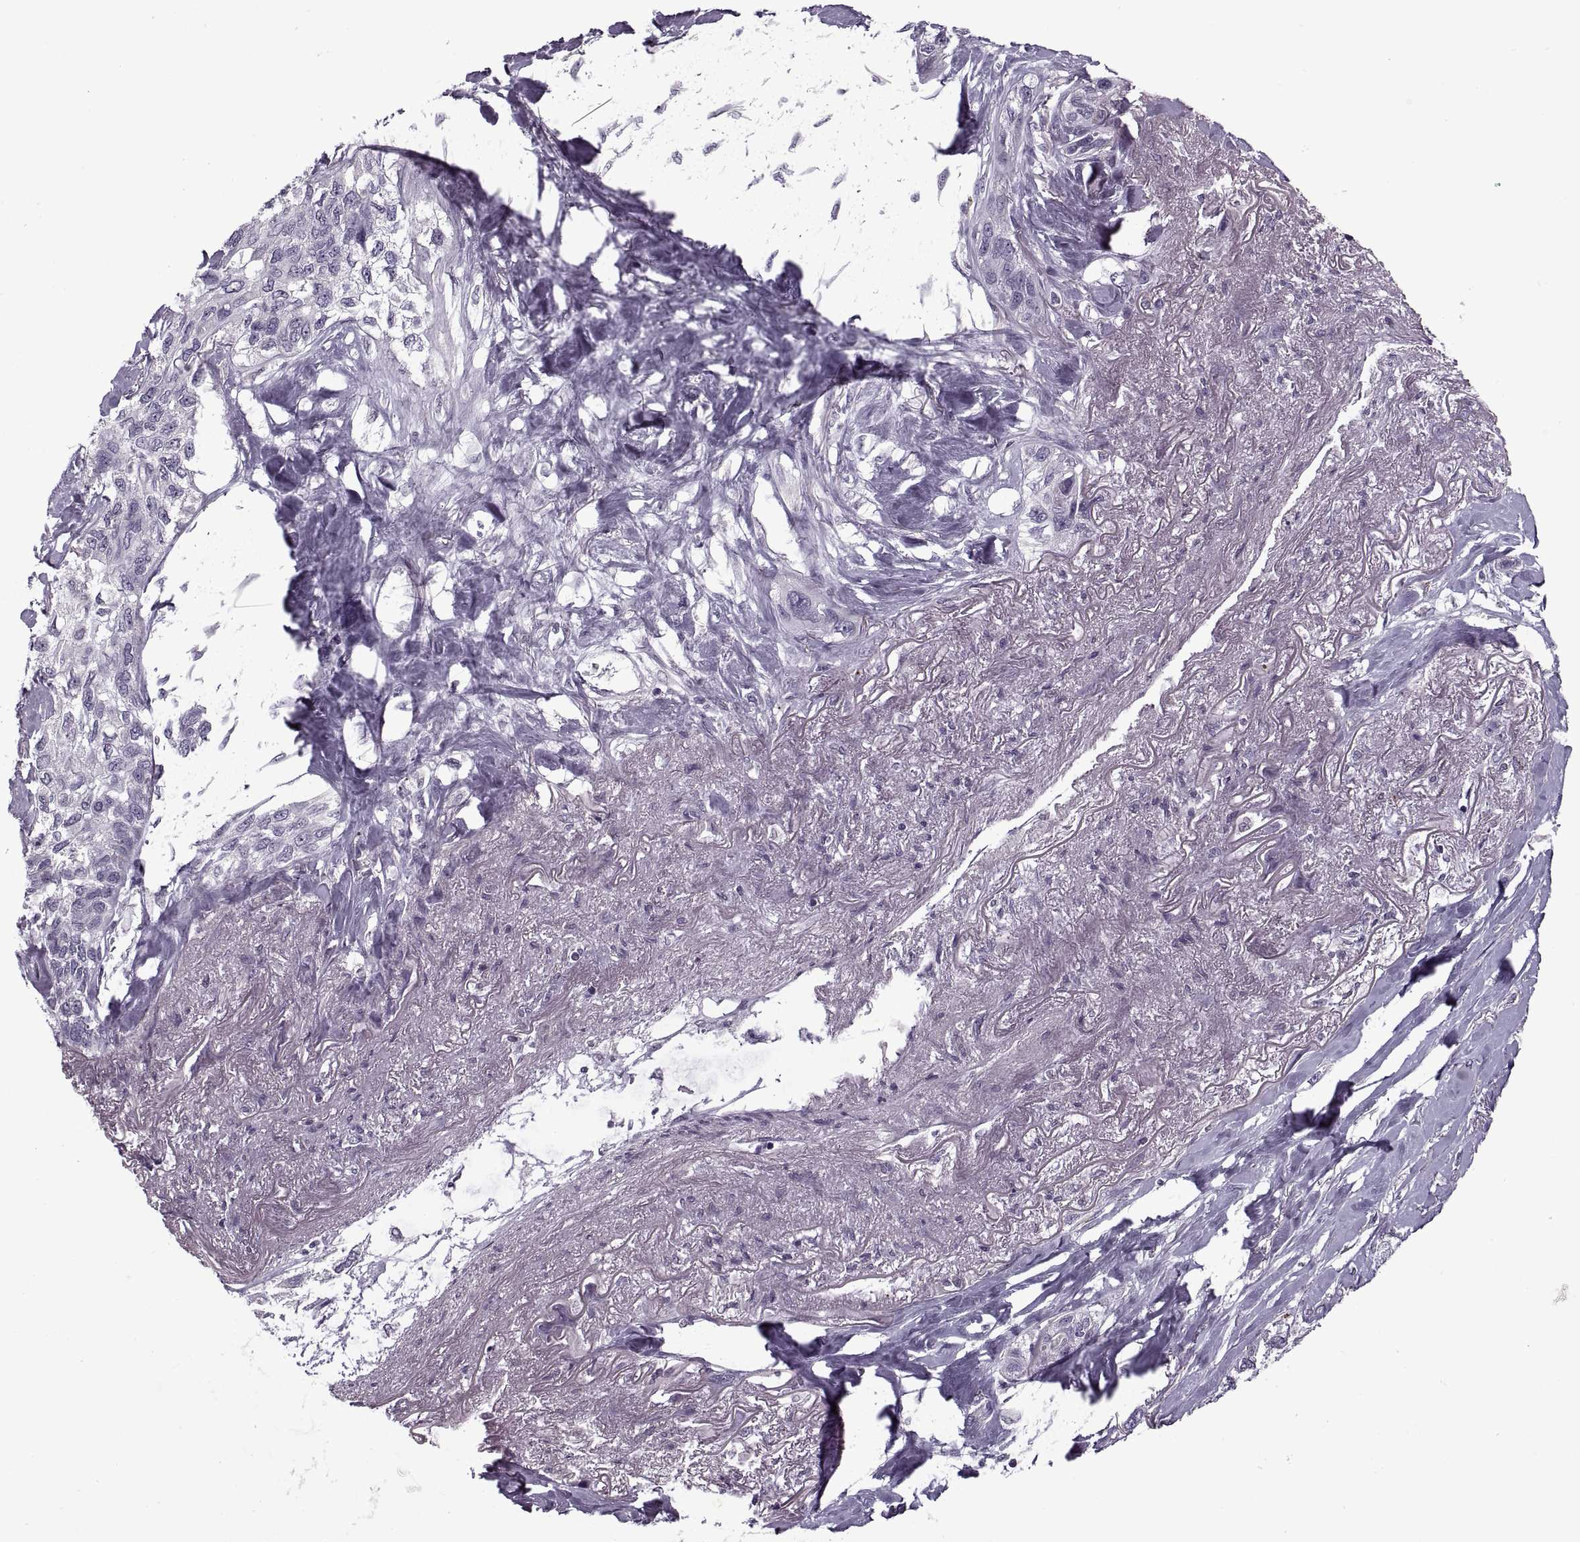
{"staining": {"intensity": "negative", "quantity": "none", "location": "none"}, "tissue": "lung cancer", "cell_type": "Tumor cells", "image_type": "cancer", "snomed": [{"axis": "morphology", "description": "Squamous cell carcinoma, NOS"}, {"axis": "topography", "description": "Lung"}], "caption": "High magnification brightfield microscopy of lung cancer (squamous cell carcinoma) stained with DAB (3,3'-diaminobenzidine) (brown) and counterstained with hematoxylin (blue): tumor cells show no significant expression.", "gene": "PRSS37", "patient": {"sex": "female", "age": 70}}